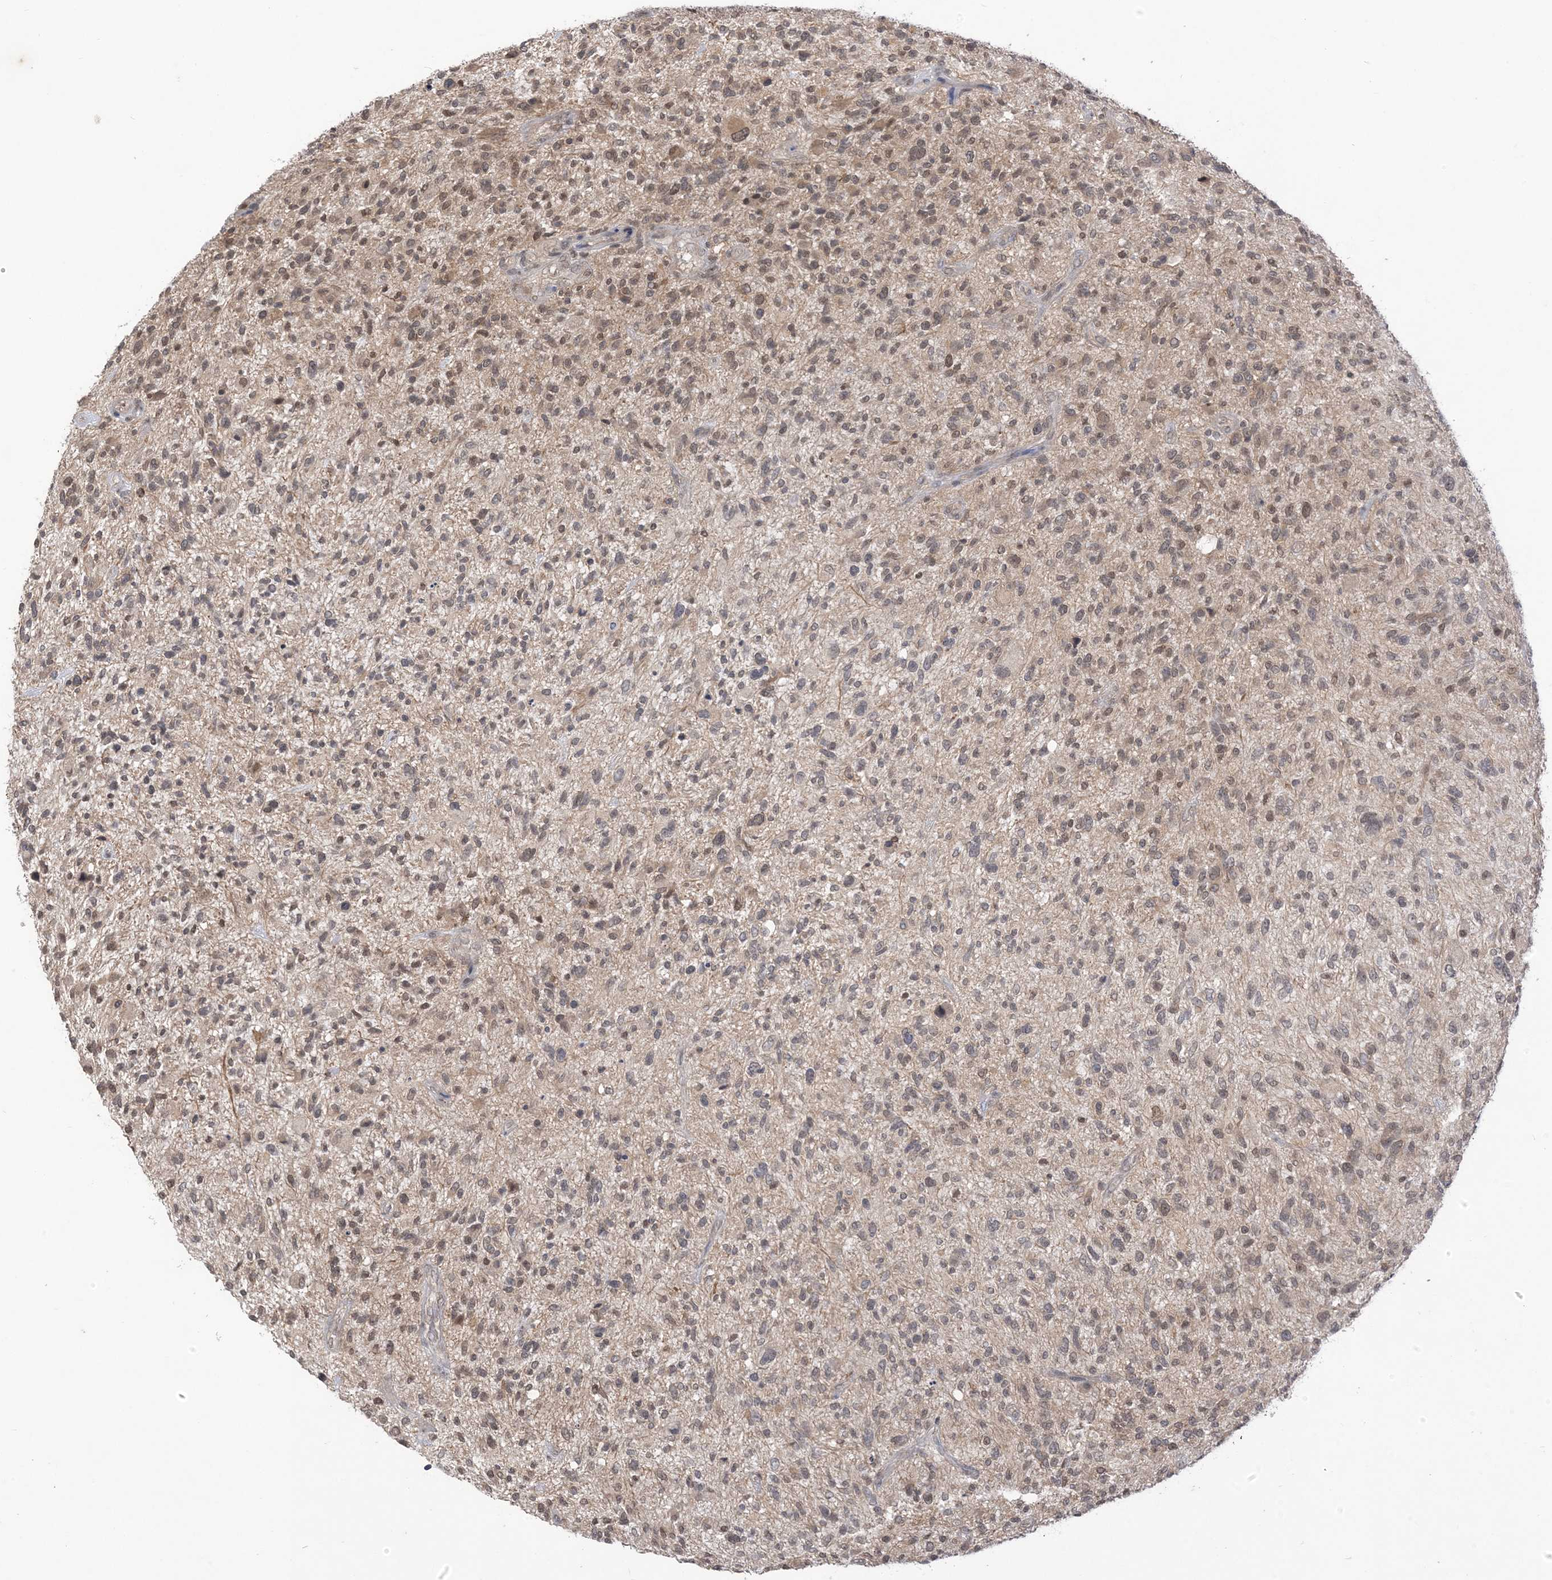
{"staining": {"intensity": "weak", "quantity": ">75%", "location": "nuclear"}, "tissue": "glioma", "cell_type": "Tumor cells", "image_type": "cancer", "snomed": [{"axis": "morphology", "description": "Glioma, malignant, High grade"}, {"axis": "topography", "description": "Brain"}], "caption": "This photomicrograph reveals IHC staining of glioma, with low weak nuclear positivity in approximately >75% of tumor cells.", "gene": "RANBP9", "patient": {"sex": "male", "age": 47}}